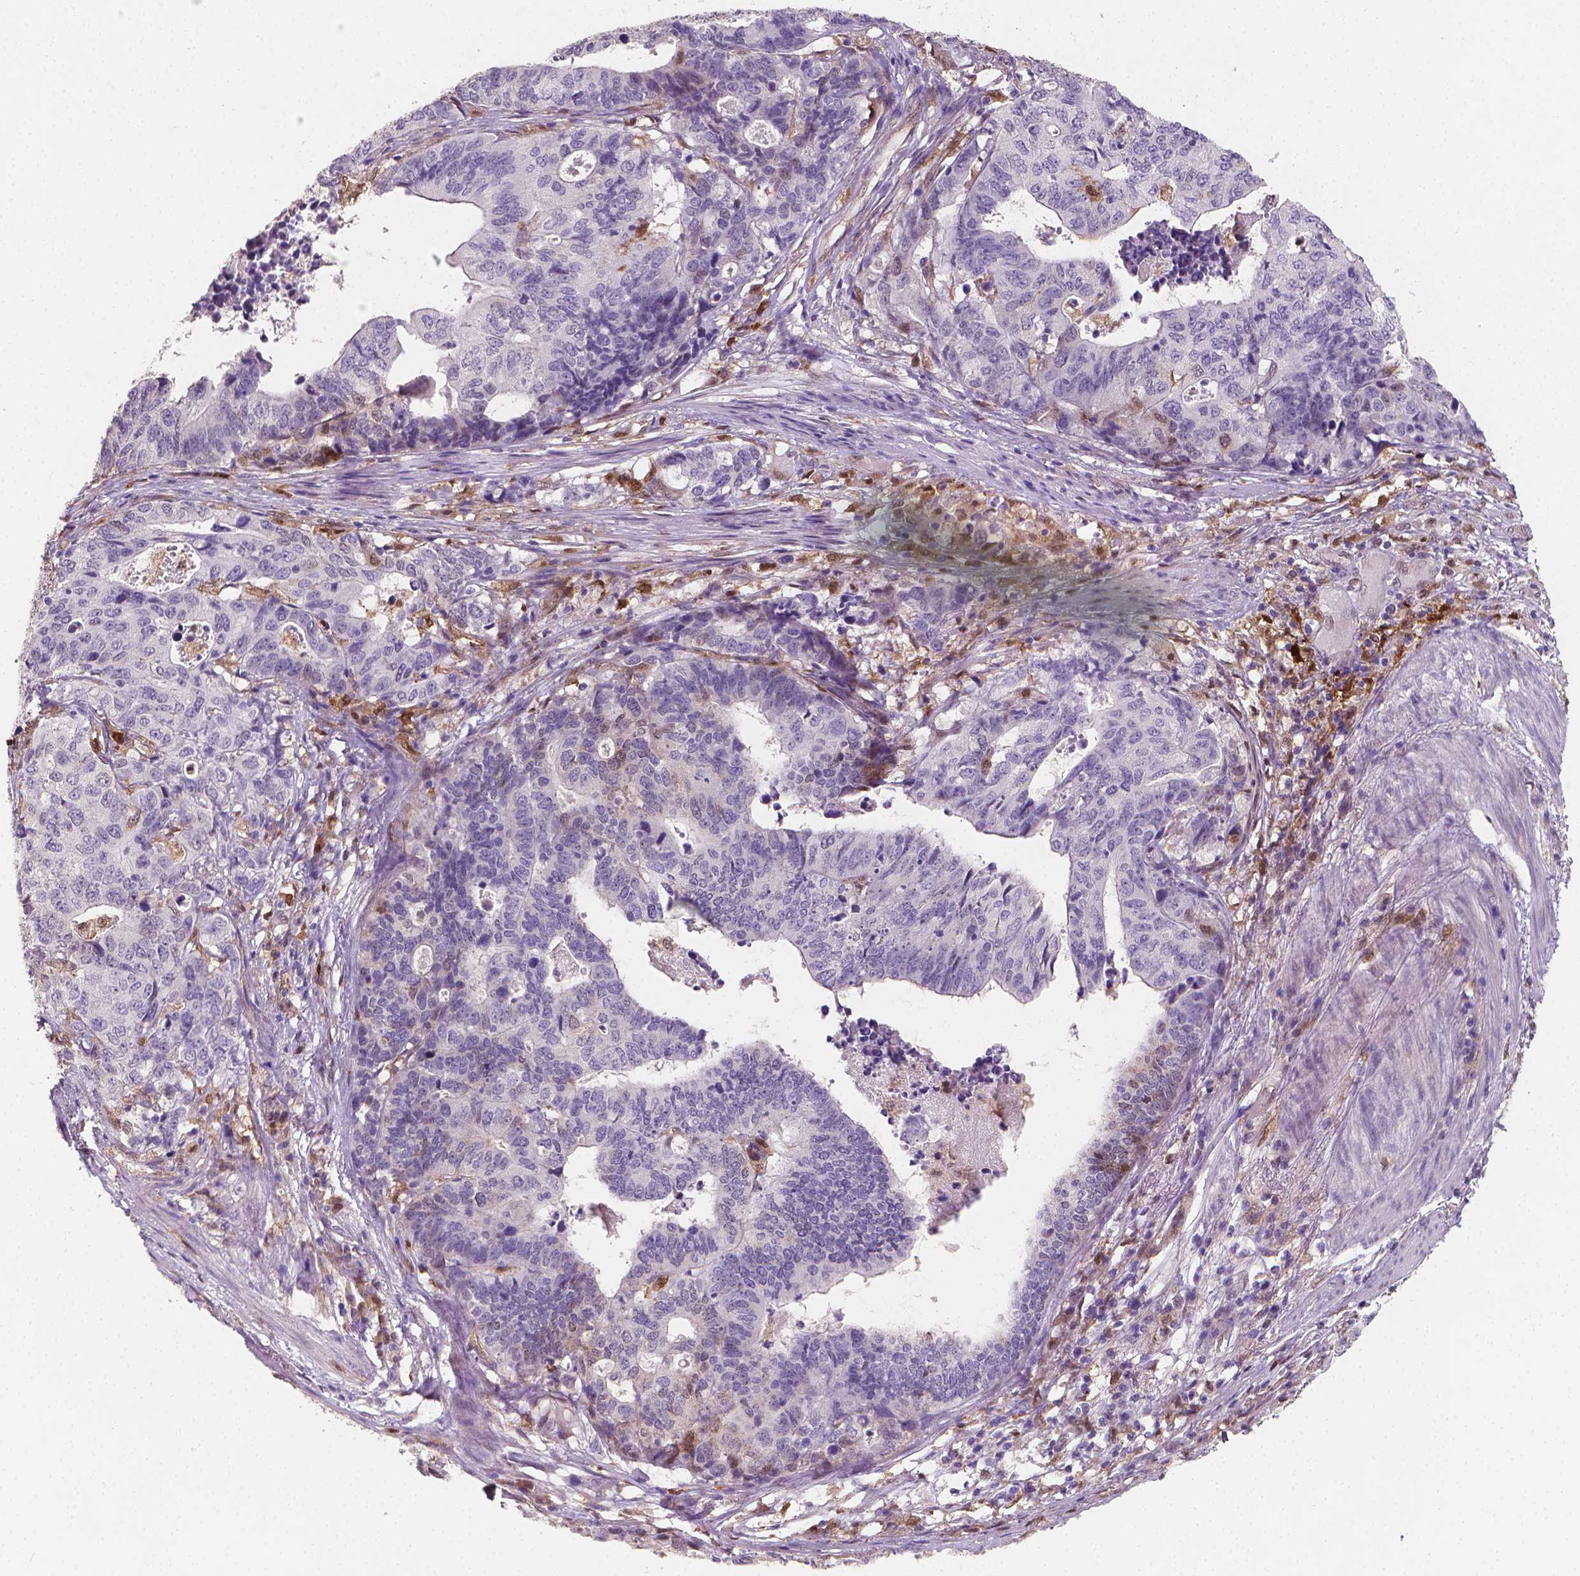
{"staining": {"intensity": "negative", "quantity": "none", "location": "none"}, "tissue": "stomach cancer", "cell_type": "Tumor cells", "image_type": "cancer", "snomed": [{"axis": "morphology", "description": "Adenocarcinoma, NOS"}, {"axis": "topography", "description": "Stomach, upper"}], "caption": "High power microscopy photomicrograph of an immunohistochemistry (IHC) photomicrograph of stomach cancer, revealing no significant positivity in tumor cells.", "gene": "TNFAIP2", "patient": {"sex": "female", "age": 67}}